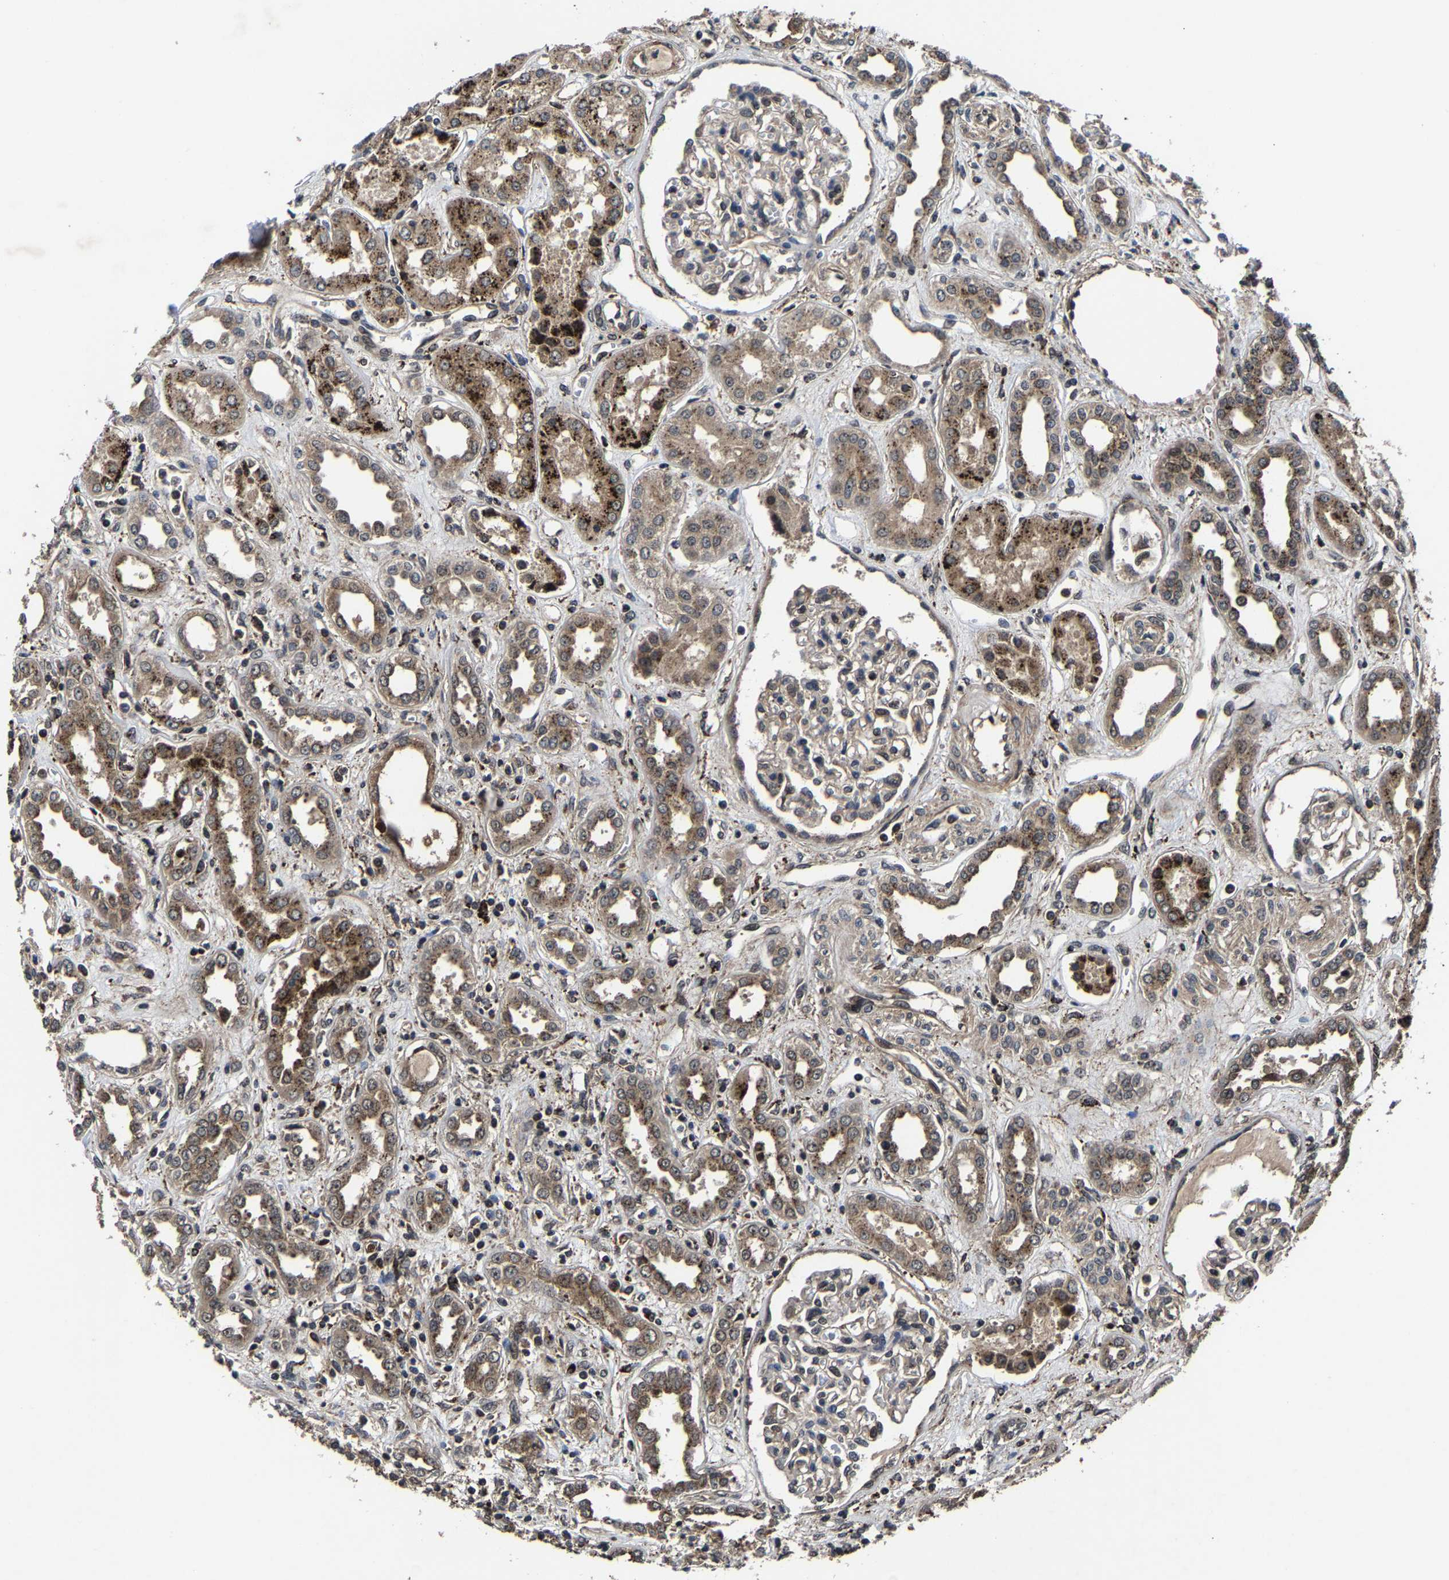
{"staining": {"intensity": "weak", "quantity": "<25%", "location": "cytoplasmic/membranous,nuclear"}, "tissue": "kidney", "cell_type": "Cells in glomeruli", "image_type": "normal", "snomed": [{"axis": "morphology", "description": "Normal tissue, NOS"}, {"axis": "topography", "description": "Kidney"}], "caption": "The image demonstrates no staining of cells in glomeruli in benign kidney.", "gene": "ZCCHC7", "patient": {"sex": "male", "age": 59}}